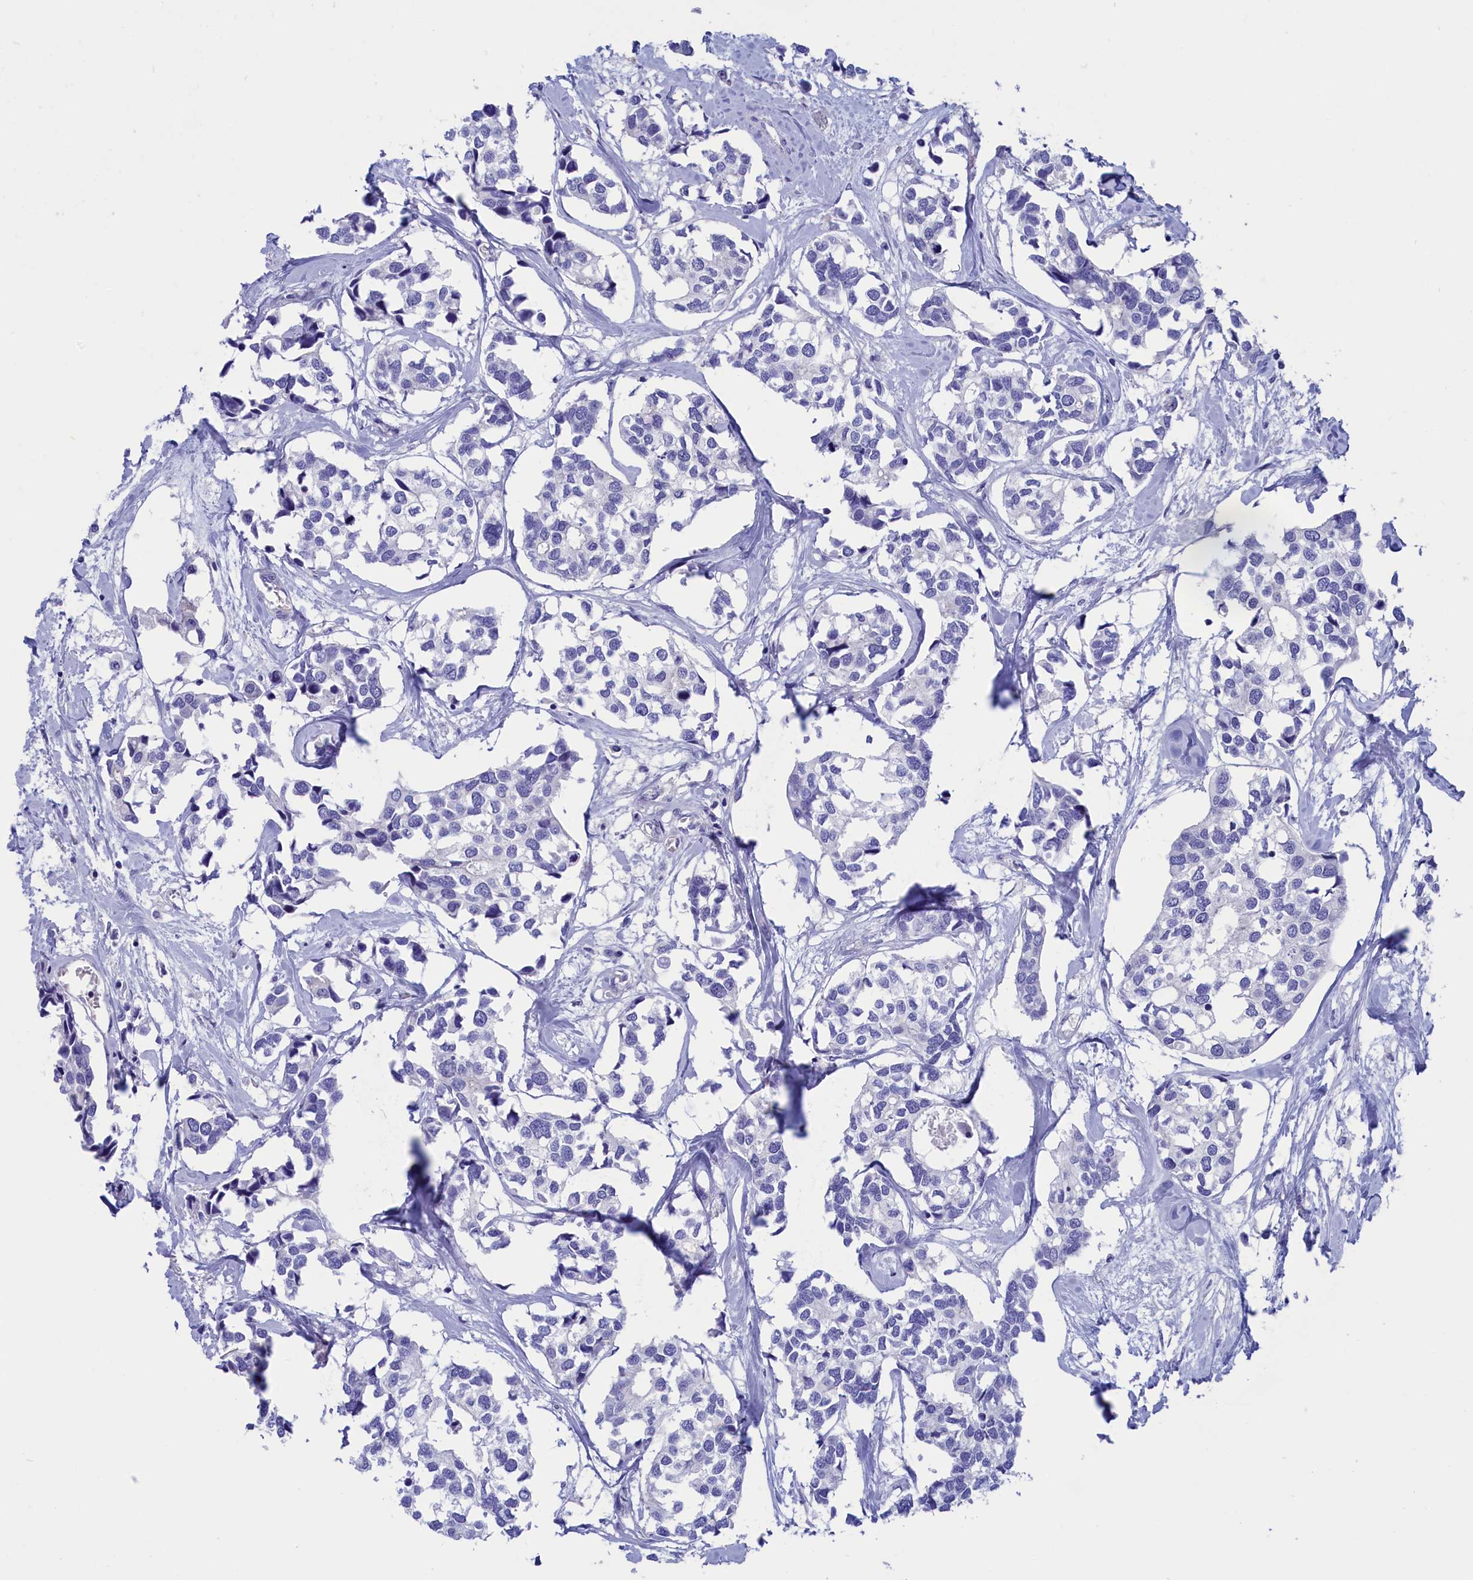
{"staining": {"intensity": "negative", "quantity": "none", "location": "none"}, "tissue": "breast cancer", "cell_type": "Tumor cells", "image_type": "cancer", "snomed": [{"axis": "morphology", "description": "Duct carcinoma"}, {"axis": "topography", "description": "Breast"}], "caption": "Tumor cells show no significant protein expression in invasive ductal carcinoma (breast).", "gene": "VPS35L", "patient": {"sex": "female", "age": 83}}